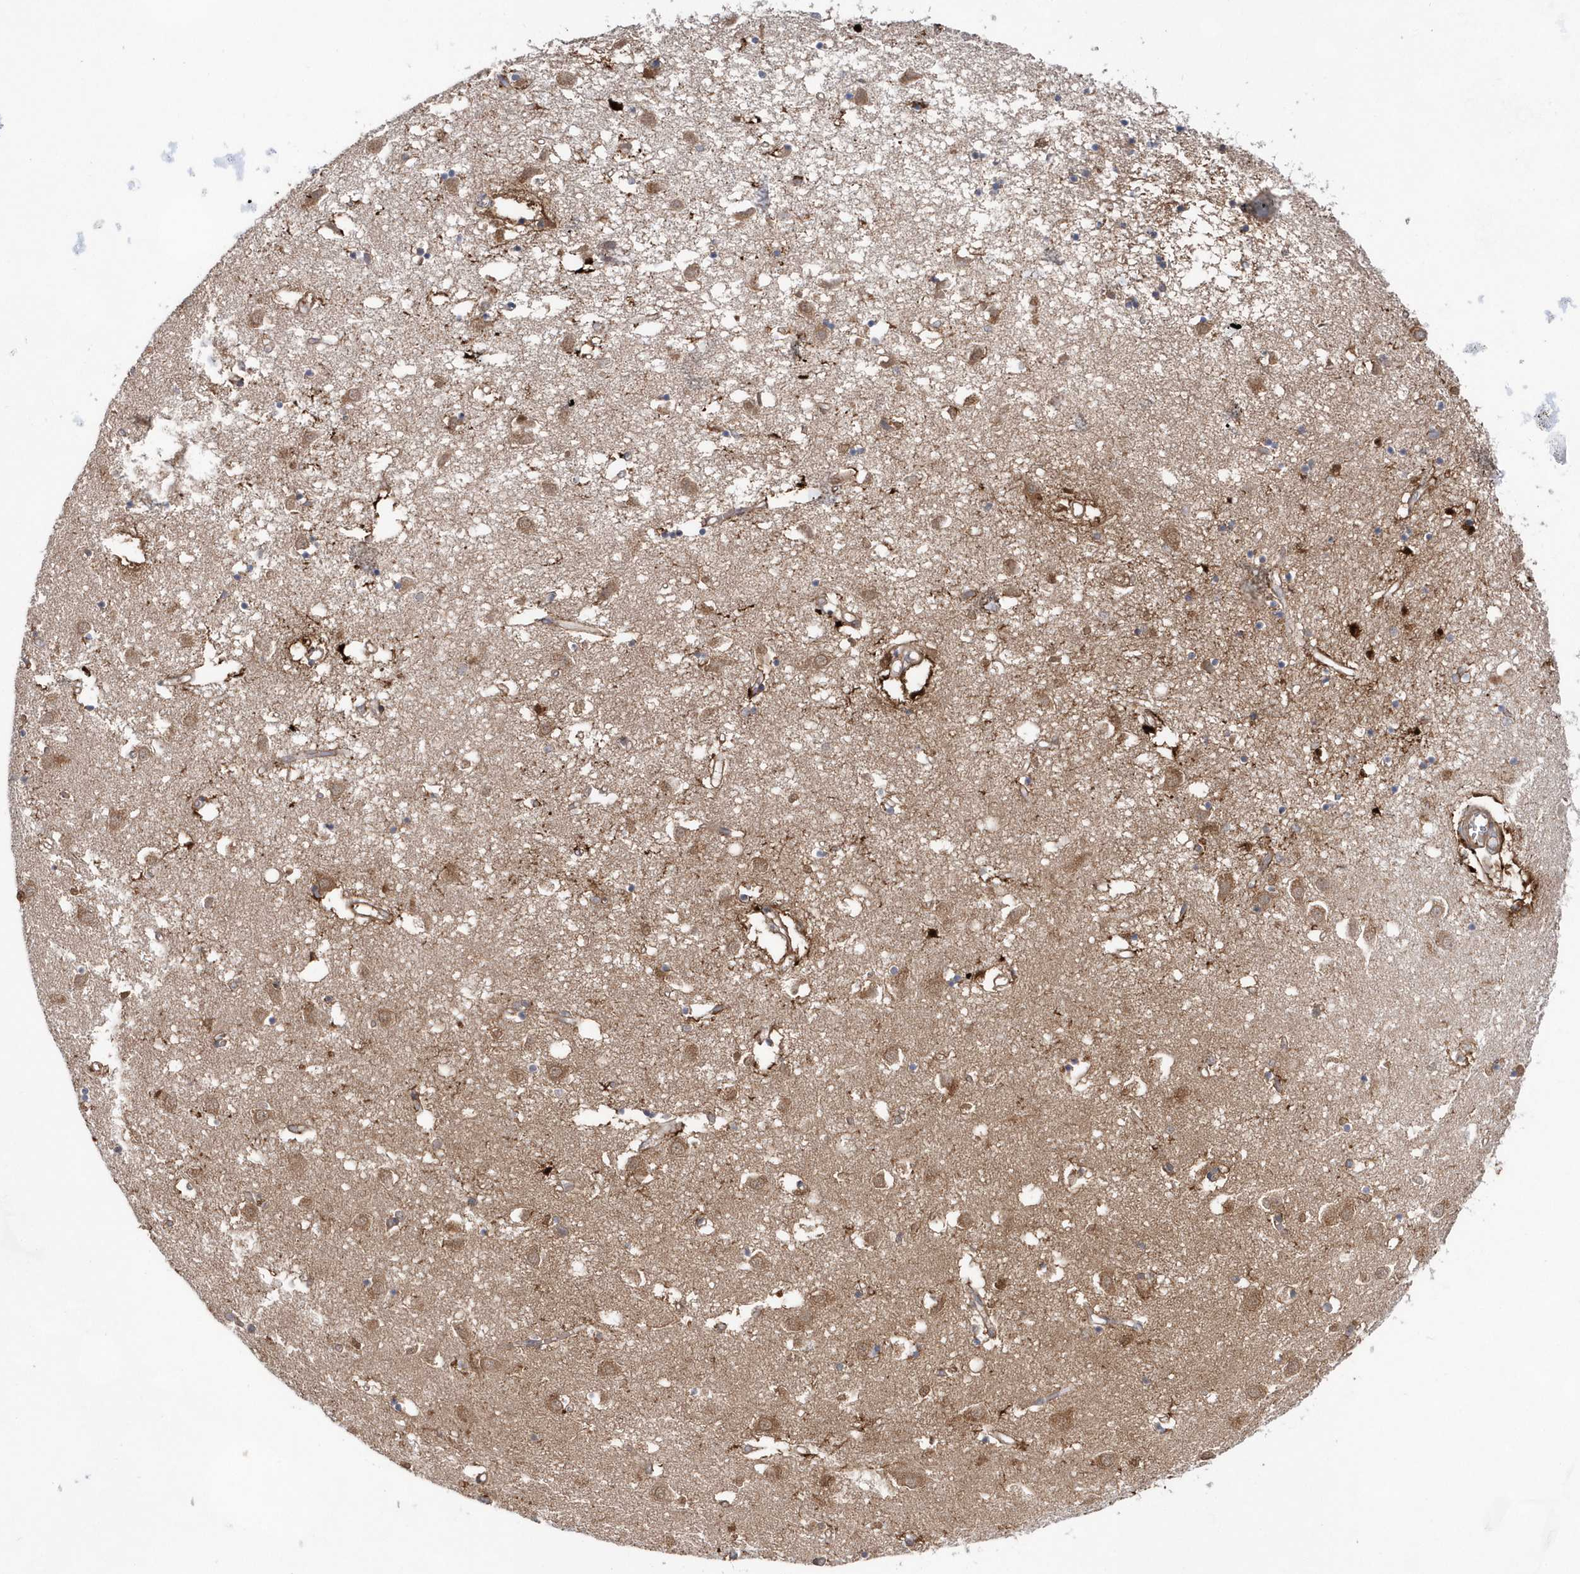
{"staining": {"intensity": "strong", "quantity": "25%-75%", "location": "cytoplasmic/membranous,nuclear"}, "tissue": "caudate", "cell_type": "Glial cells", "image_type": "normal", "snomed": [{"axis": "morphology", "description": "Normal tissue, NOS"}, {"axis": "topography", "description": "Lateral ventricle wall"}], "caption": "Brown immunohistochemical staining in unremarkable caudate exhibits strong cytoplasmic/membranous,nuclear staining in about 25%-75% of glial cells. The staining was performed using DAB (3,3'-diaminobenzidine) to visualize the protein expression in brown, while the nuclei were stained in blue with hematoxylin (Magnification: 20x).", "gene": "BDH2", "patient": {"sex": "male", "age": 70}}